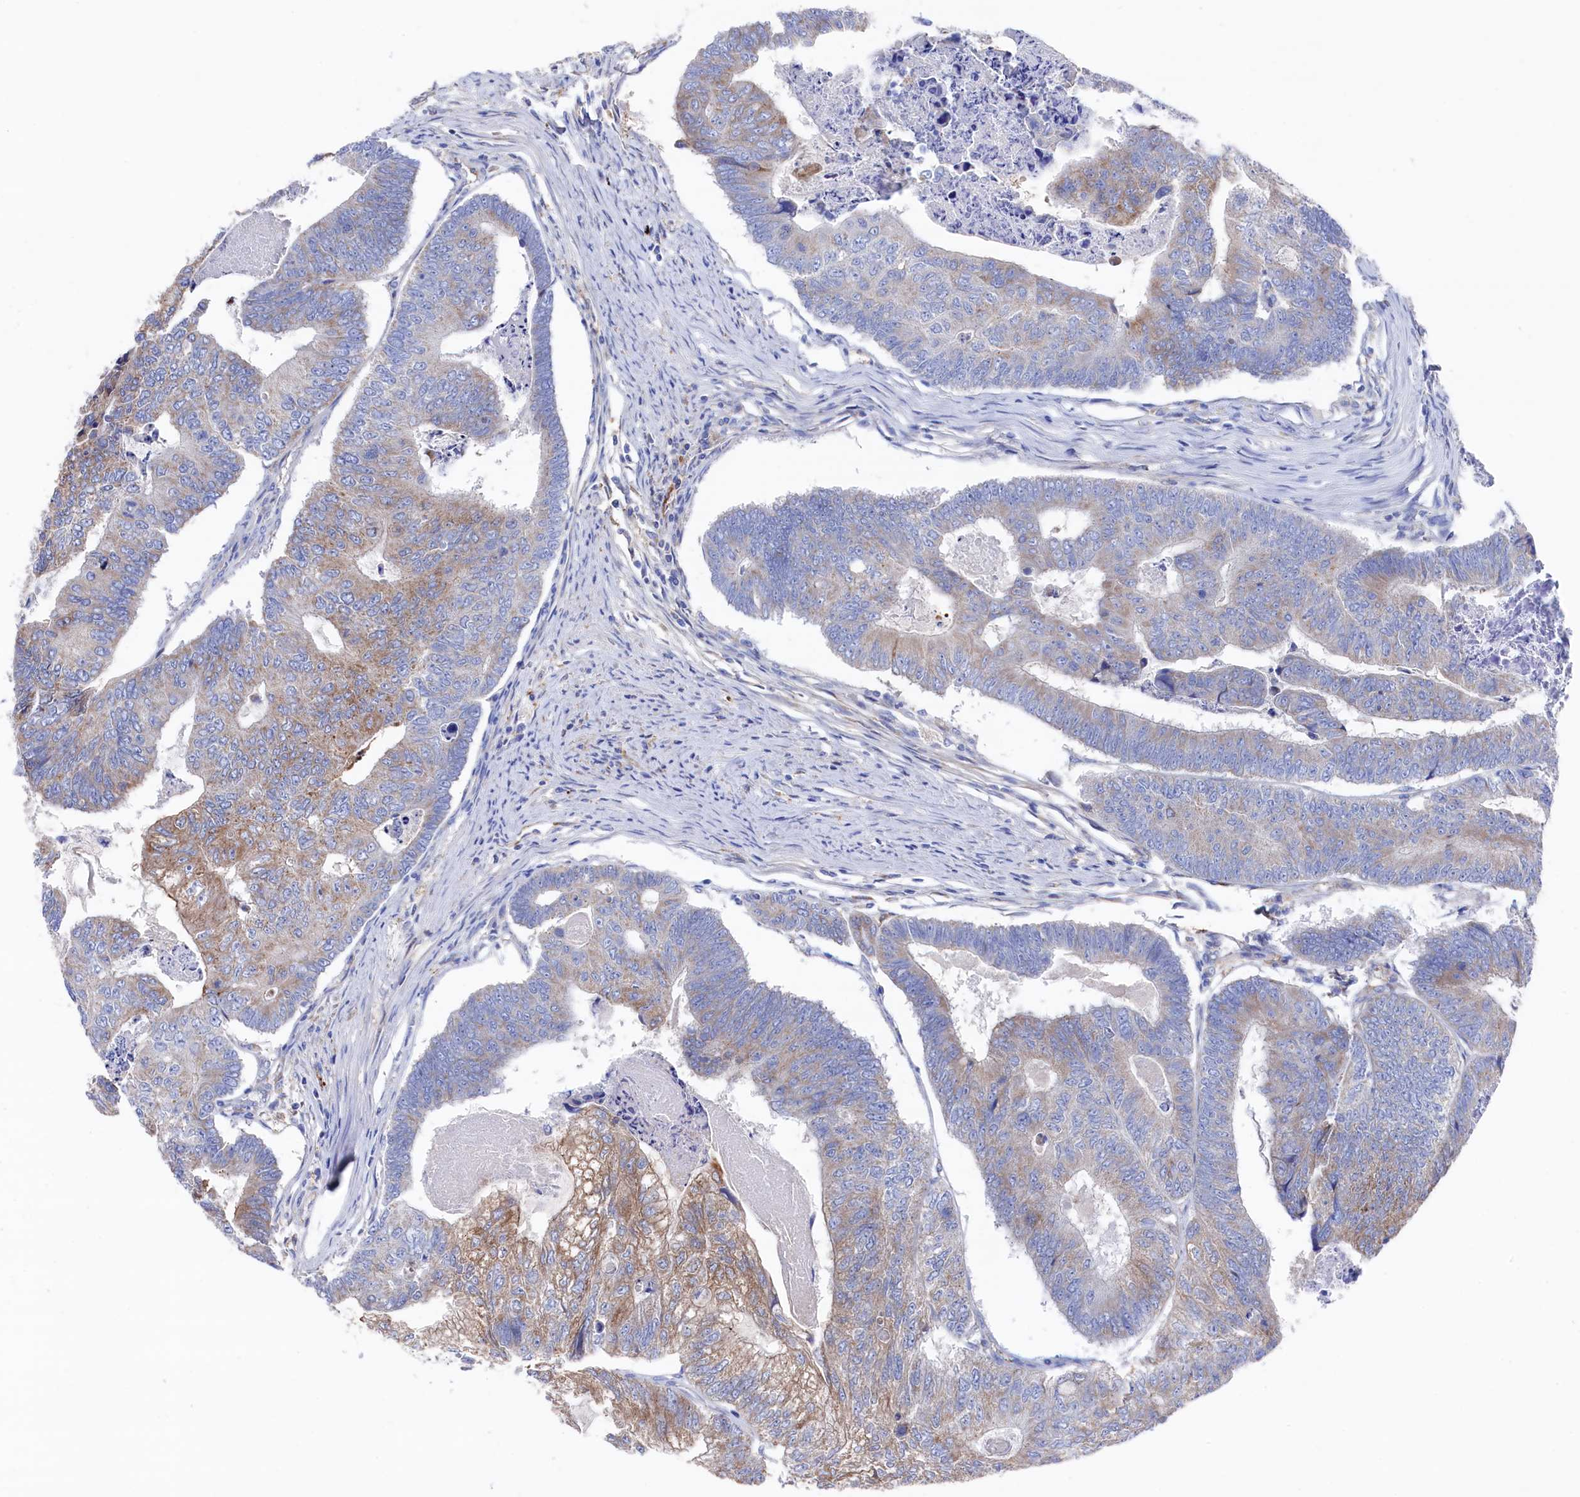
{"staining": {"intensity": "moderate", "quantity": "25%-75%", "location": "cytoplasmic/membranous"}, "tissue": "colorectal cancer", "cell_type": "Tumor cells", "image_type": "cancer", "snomed": [{"axis": "morphology", "description": "Adenocarcinoma, NOS"}, {"axis": "topography", "description": "Colon"}], "caption": "There is medium levels of moderate cytoplasmic/membranous staining in tumor cells of colorectal adenocarcinoma, as demonstrated by immunohistochemical staining (brown color).", "gene": "C12orf73", "patient": {"sex": "female", "age": 67}}